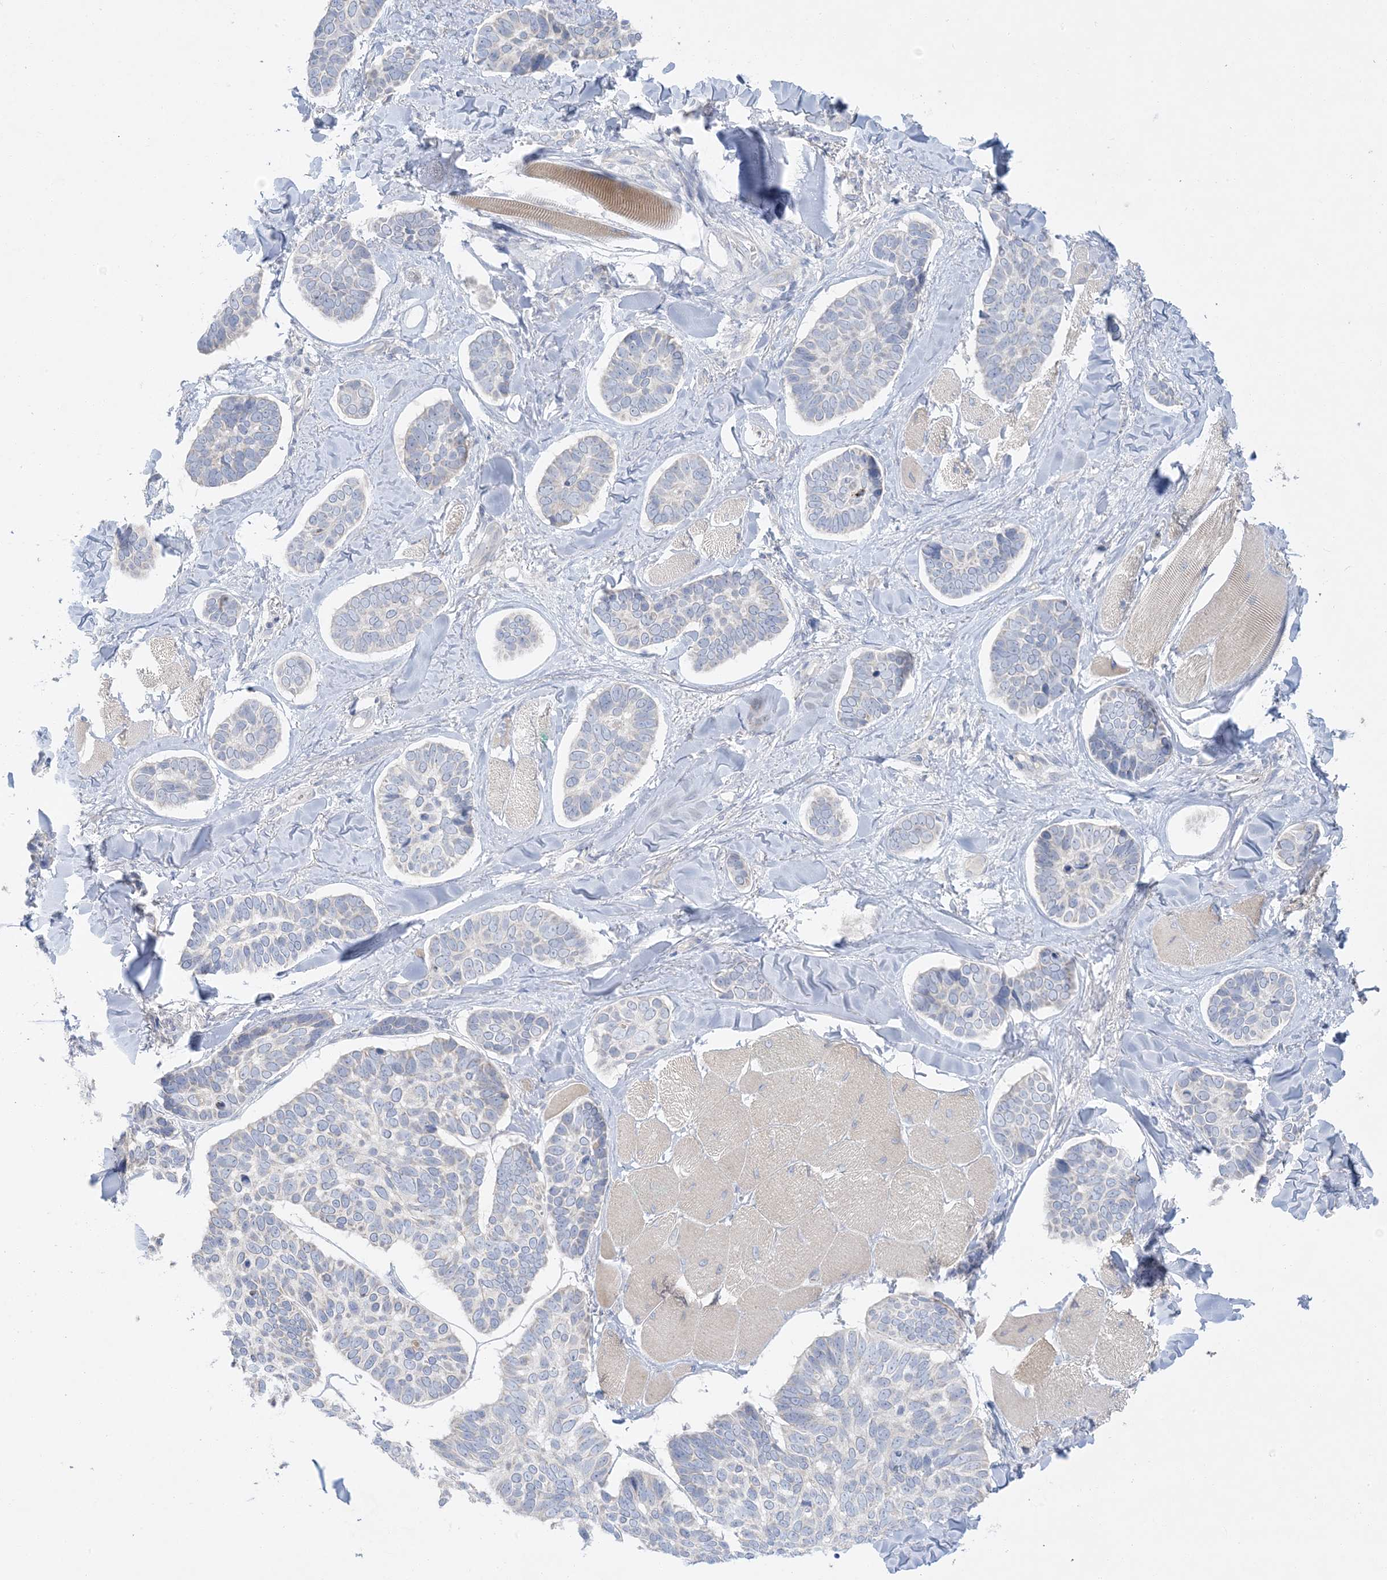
{"staining": {"intensity": "negative", "quantity": "none", "location": "none"}, "tissue": "skin cancer", "cell_type": "Tumor cells", "image_type": "cancer", "snomed": [{"axis": "morphology", "description": "Basal cell carcinoma"}, {"axis": "topography", "description": "Skin"}], "caption": "There is no significant expression in tumor cells of skin cancer. Nuclei are stained in blue.", "gene": "FAM184A", "patient": {"sex": "male", "age": 62}}